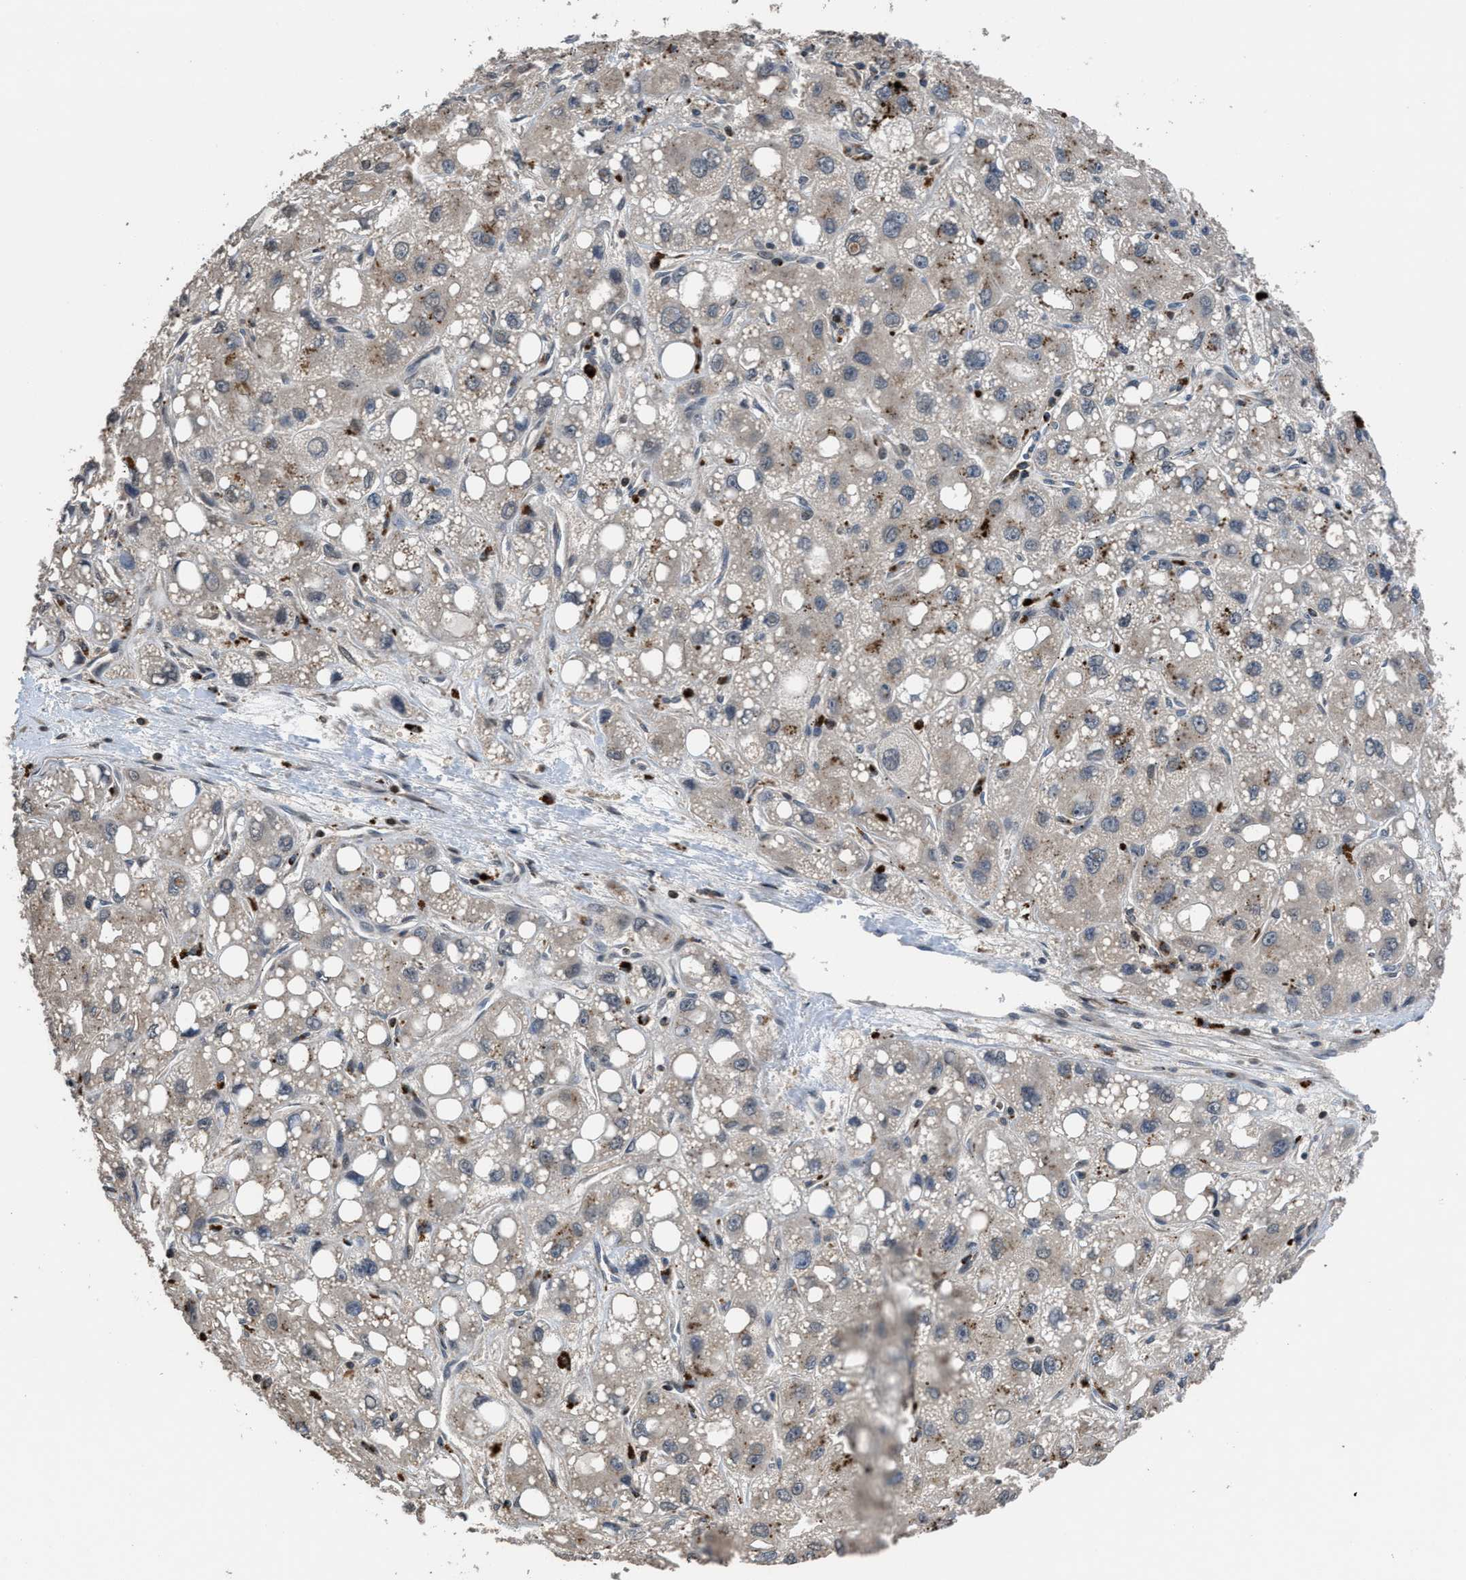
{"staining": {"intensity": "weak", "quantity": "25%-75%", "location": "cytoplasmic/membranous"}, "tissue": "liver cancer", "cell_type": "Tumor cells", "image_type": "cancer", "snomed": [{"axis": "morphology", "description": "Carcinoma, Hepatocellular, NOS"}, {"axis": "topography", "description": "Liver"}], "caption": "This histopathology image demonstrates immunohistochemistry (IHC) staining of liver cancer, with low weak cytoplasmic/membranous positivity in approximately 25%-75% of tumor cells.", "gene": "CTBS", "patient": {"sex": "male", "age": 55}}